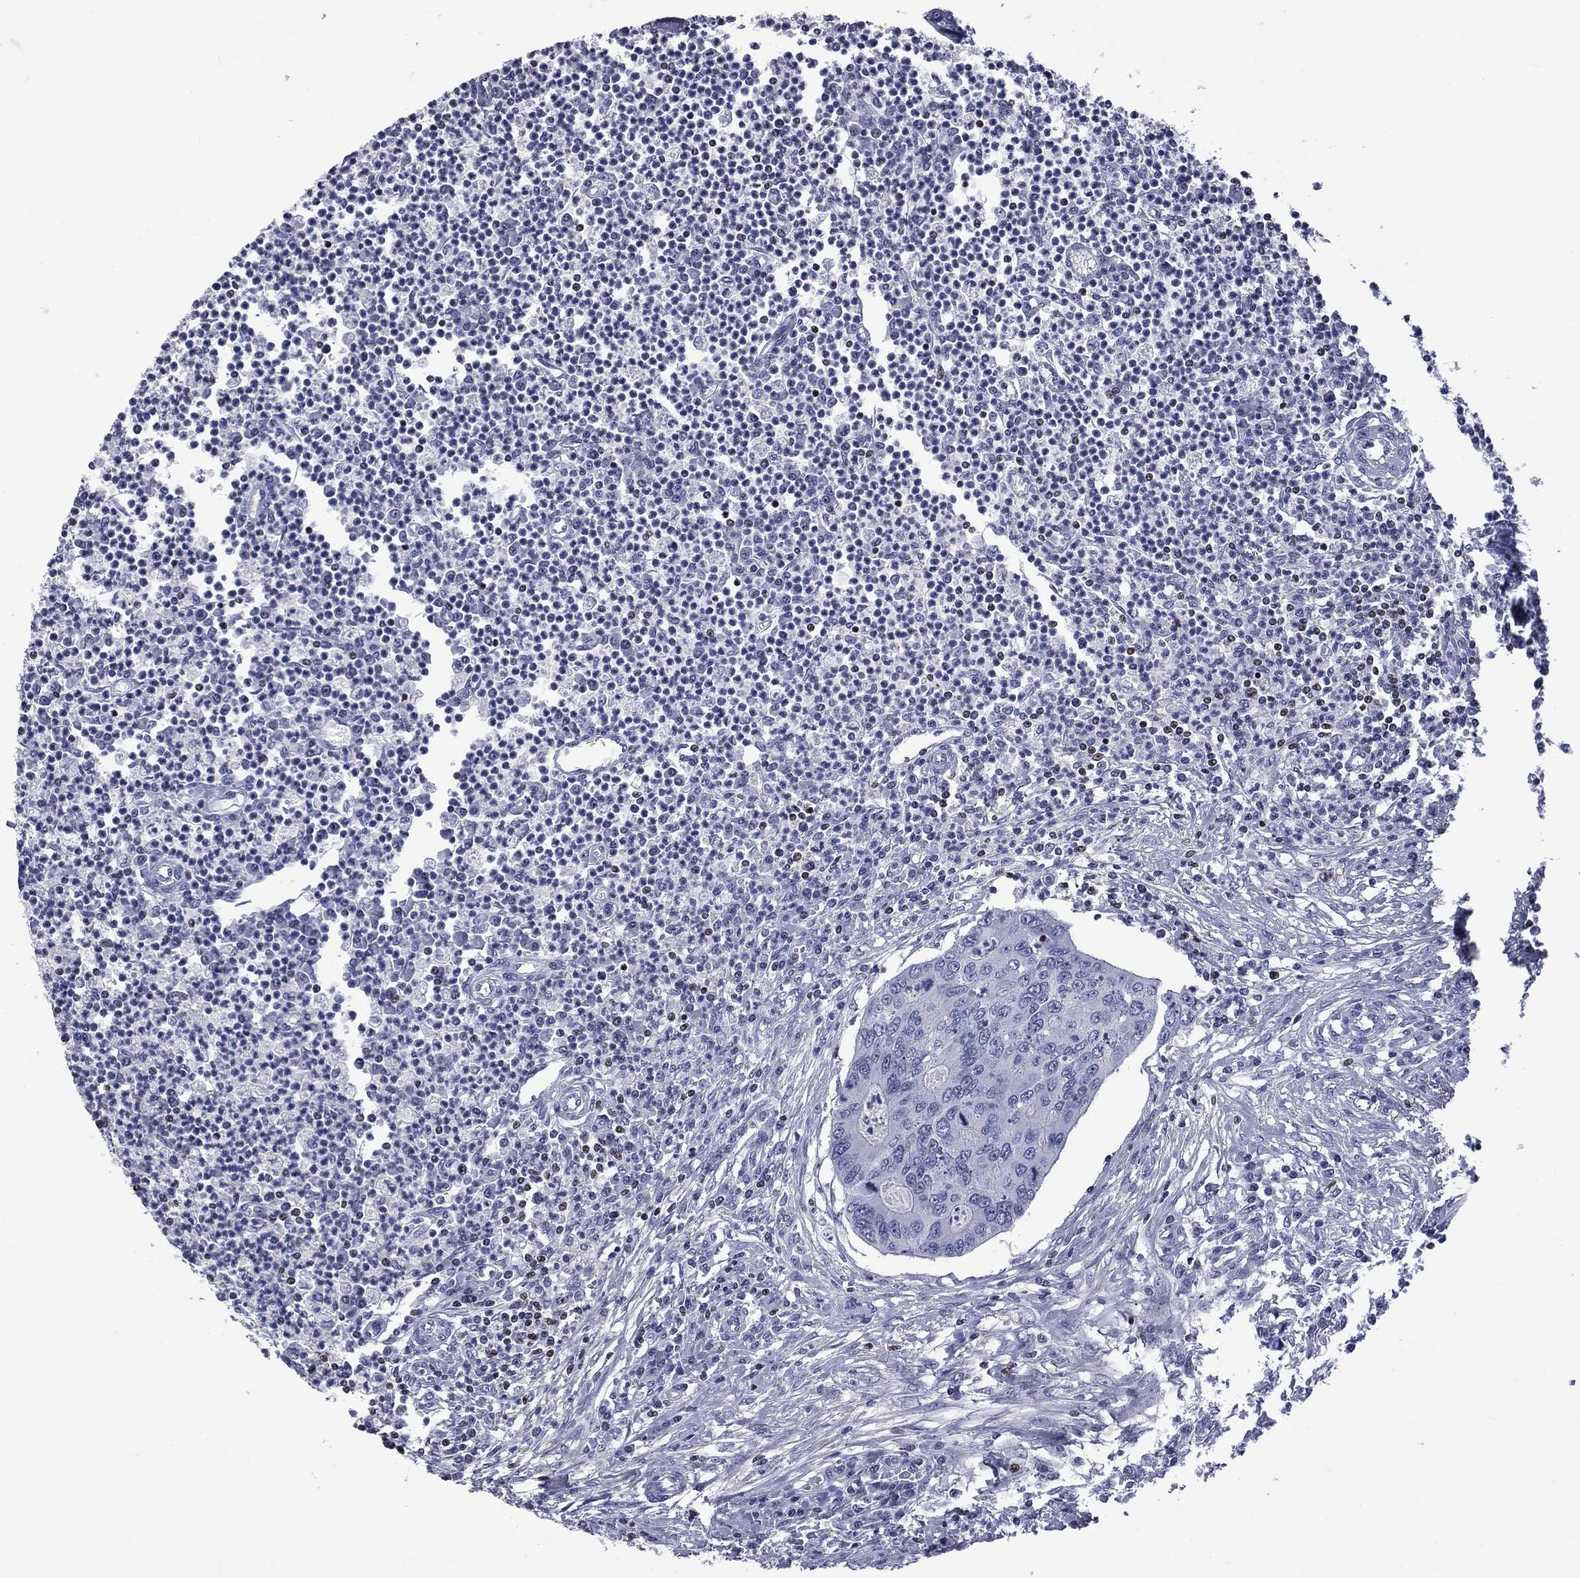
{"staining": {"intensity": "negative", "quantity": "none", "location": "none"}, "tissue": "colorectal cancer", "cell_type": "Tumor cells", "image_type": "cancer", "snomed": [{"axis": "morphology", "description": "Adenocarcinoma, NOS"}, {"axis": "topography", "description": "Colon"}], "caption": "Immunohistochemistry (IHC) of human colorectal cancer exhibits no expression in tumor cells.", "gene": "IKZF3", "patient": {"sex": "male", "age": 53}}